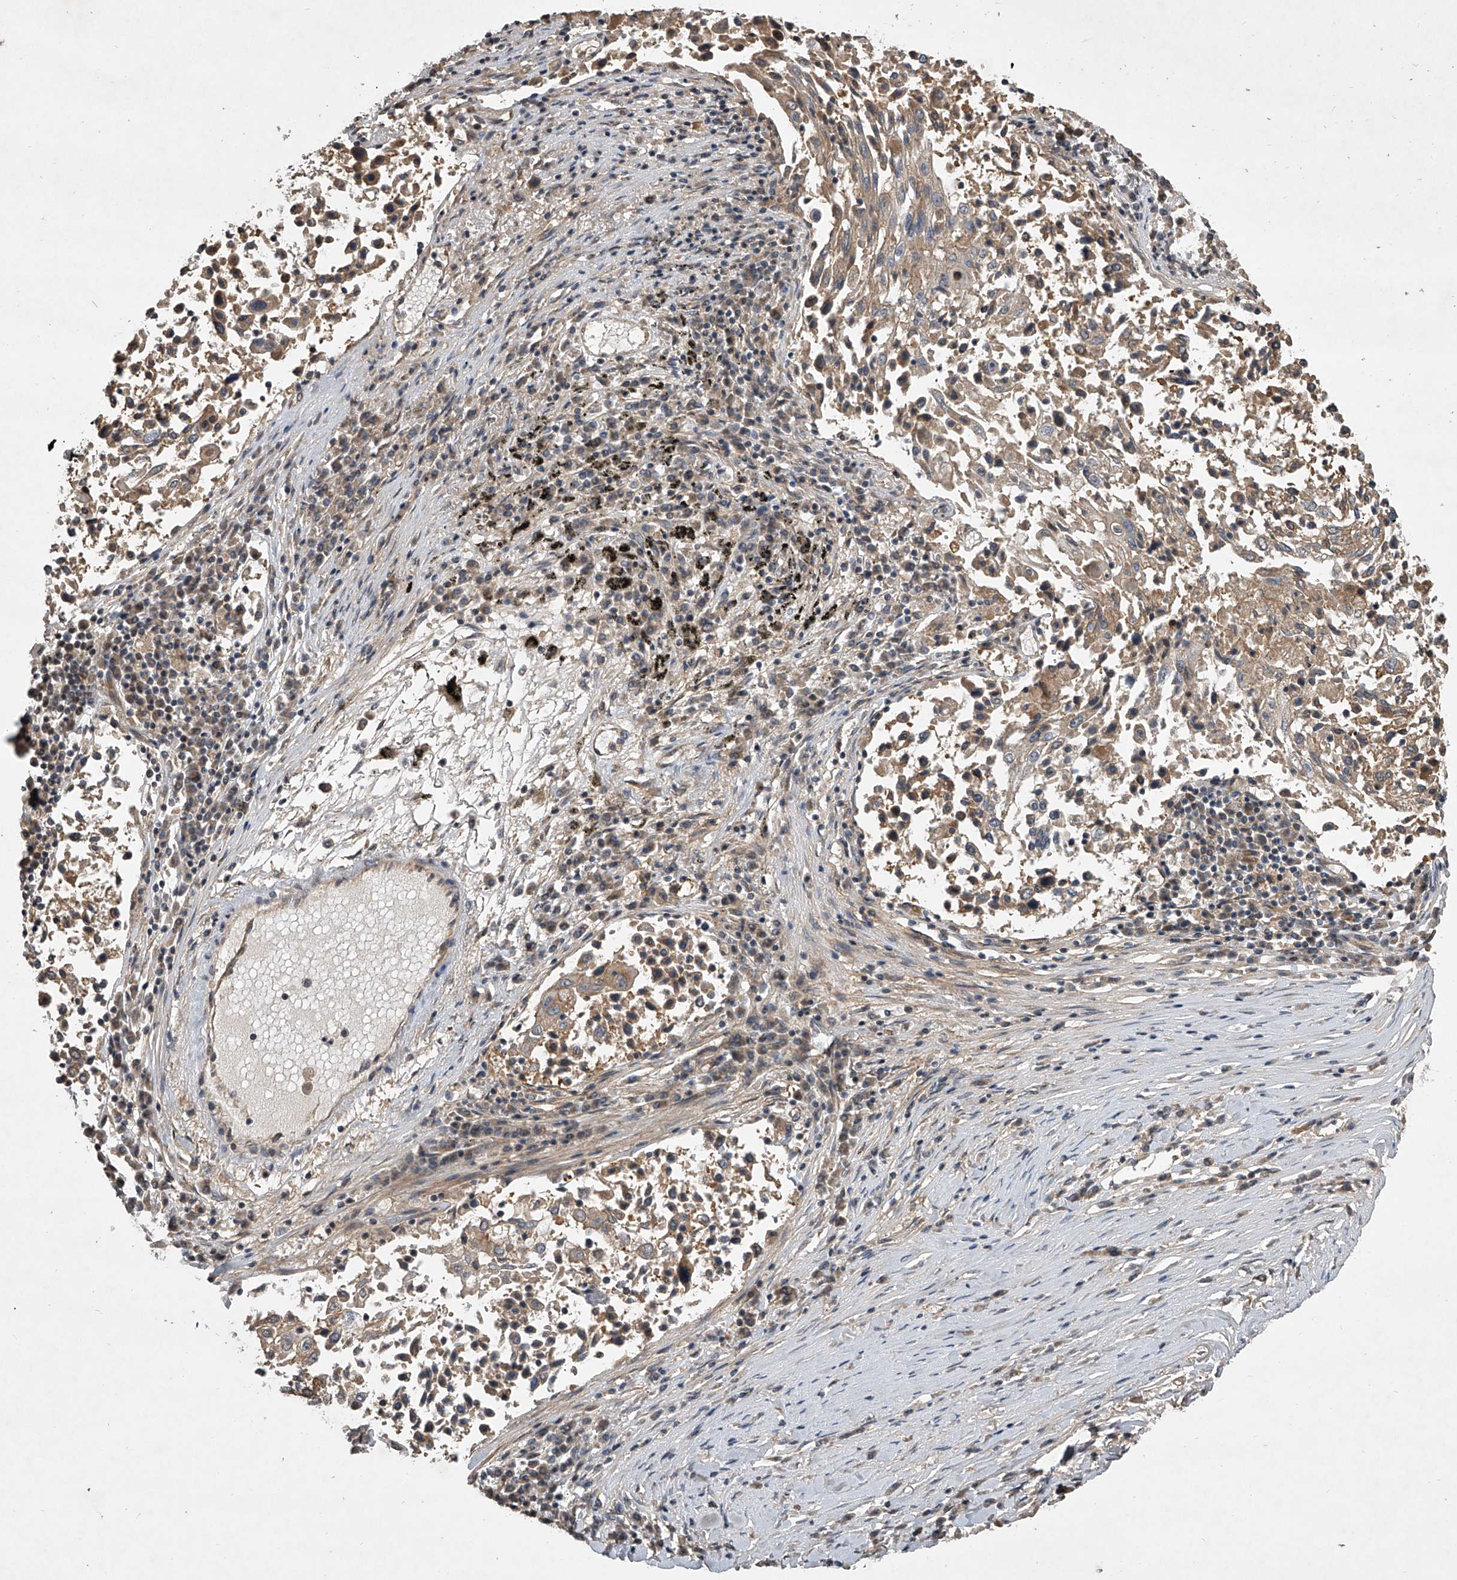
{"staining": {"intensity": "moderate", "quantity": ">75%", "location": "cytoplasmic/membranous"}, "tissue": "lung cancer", "cell_type": "Tumor cells", "image_type": "cancer", "snomed": [{"axis": "morphology", "description": "Squamous cell carcinoma, NOS"}, {"axis": "topography", "description": "Lung"}], "caption": "Lung cancer was stained to show a protein in brown. There is medium levels of moderate cytoplasmic/membranous expression in approximately >75% of tumor cells.", "gene": "NFS1", "patient": {"sex": "male", "age": 65}}